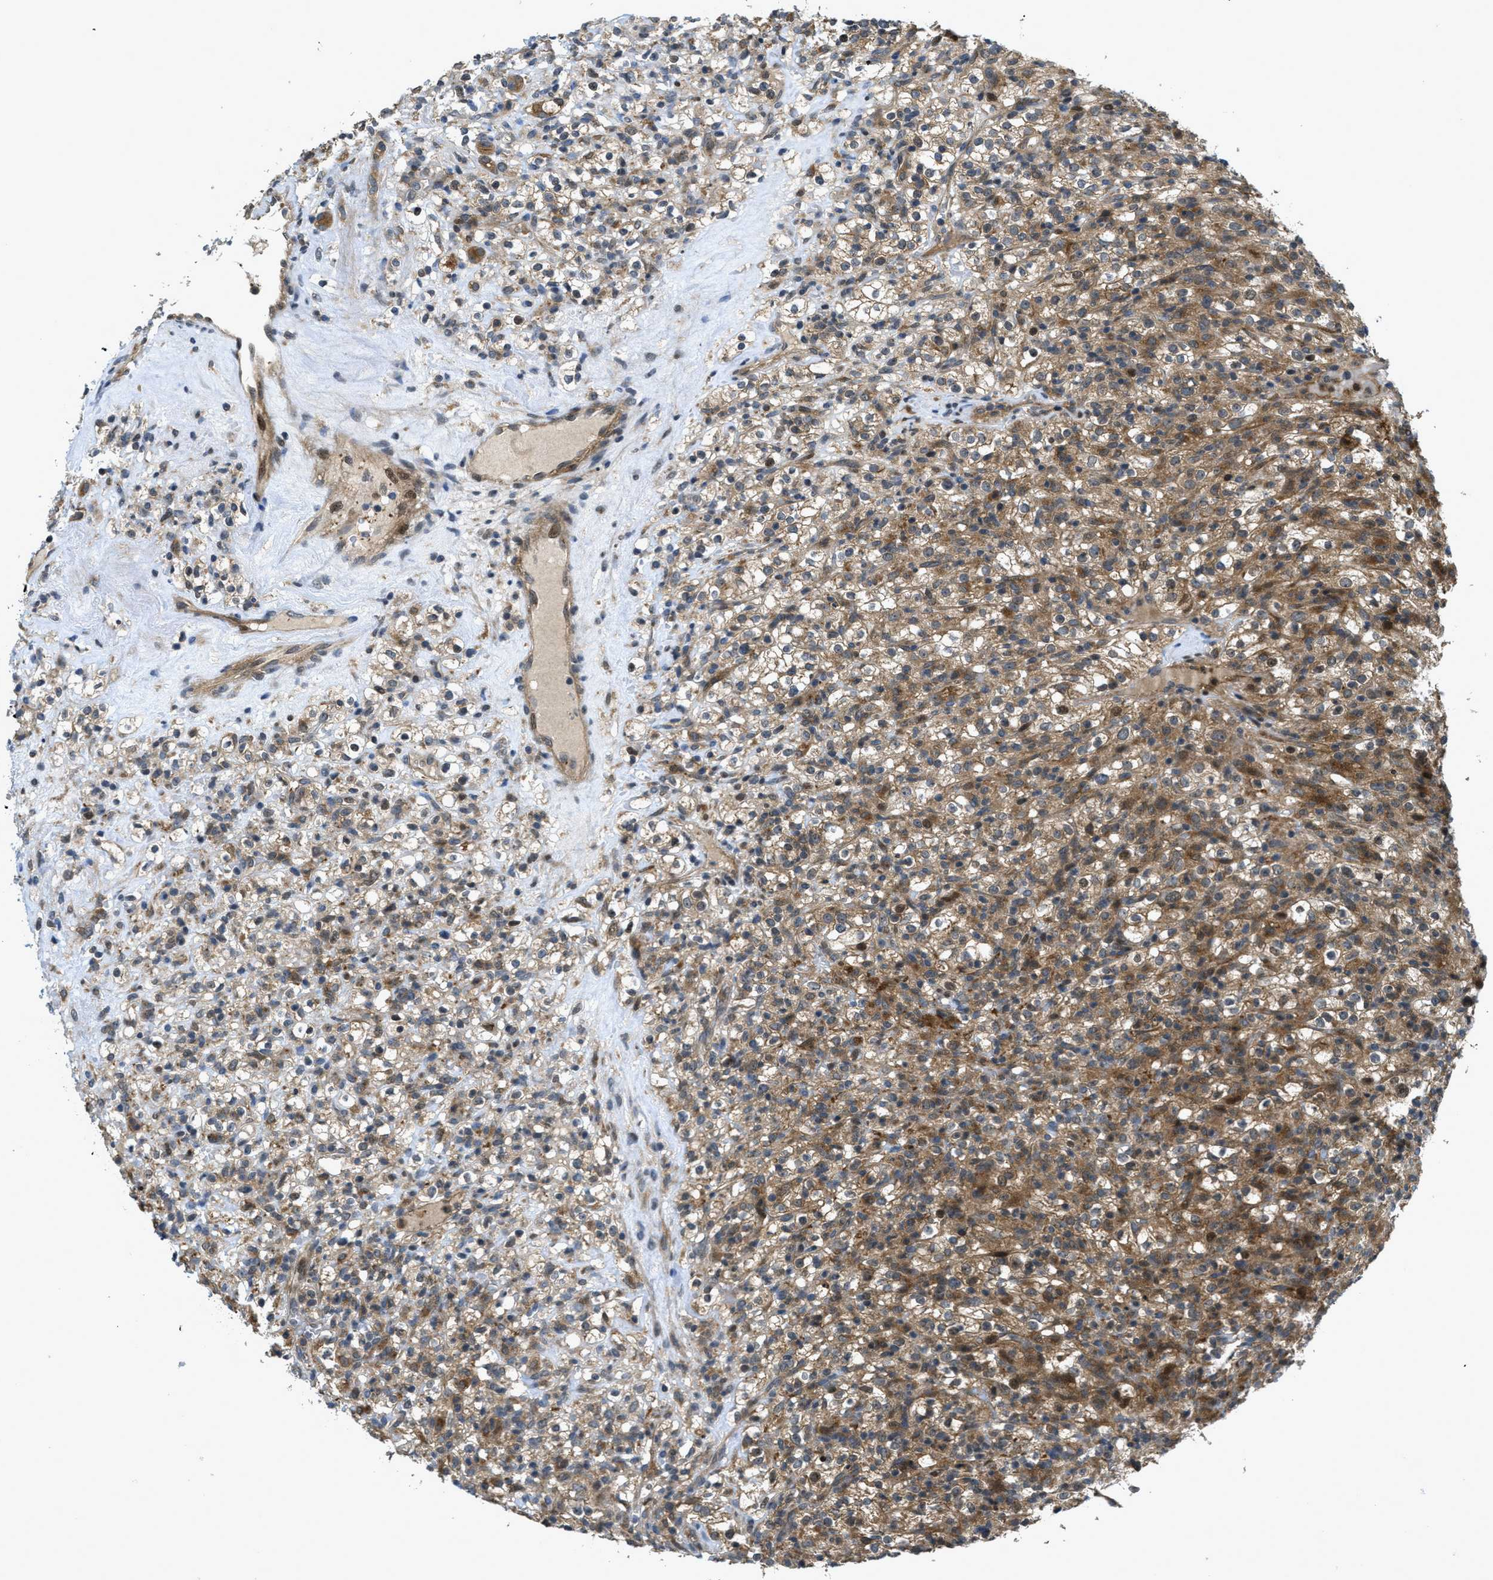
{"staining": {"intensity": "moderate", "quantity": ">75%", "location": "cytoplasmic/membranous"}, "tissue": "renal cancer", "cell_type": "Tumor cells", "image_type": "cancer", "snomed": [{"axis": "morphology", "description": "Normal tissue, NOS"}, {"axis": "morphology", "description": "Adenocarcinoma, NOS"}, {"axis": "topography", "description": "Kidney"}], "caption": "Human renal cancer (adenocarcinoma) stained with a protein marker displays moderate staining in tumor cells.", "gene": "DNAJC28", "patient": {"sex": "female", "age": 72}}